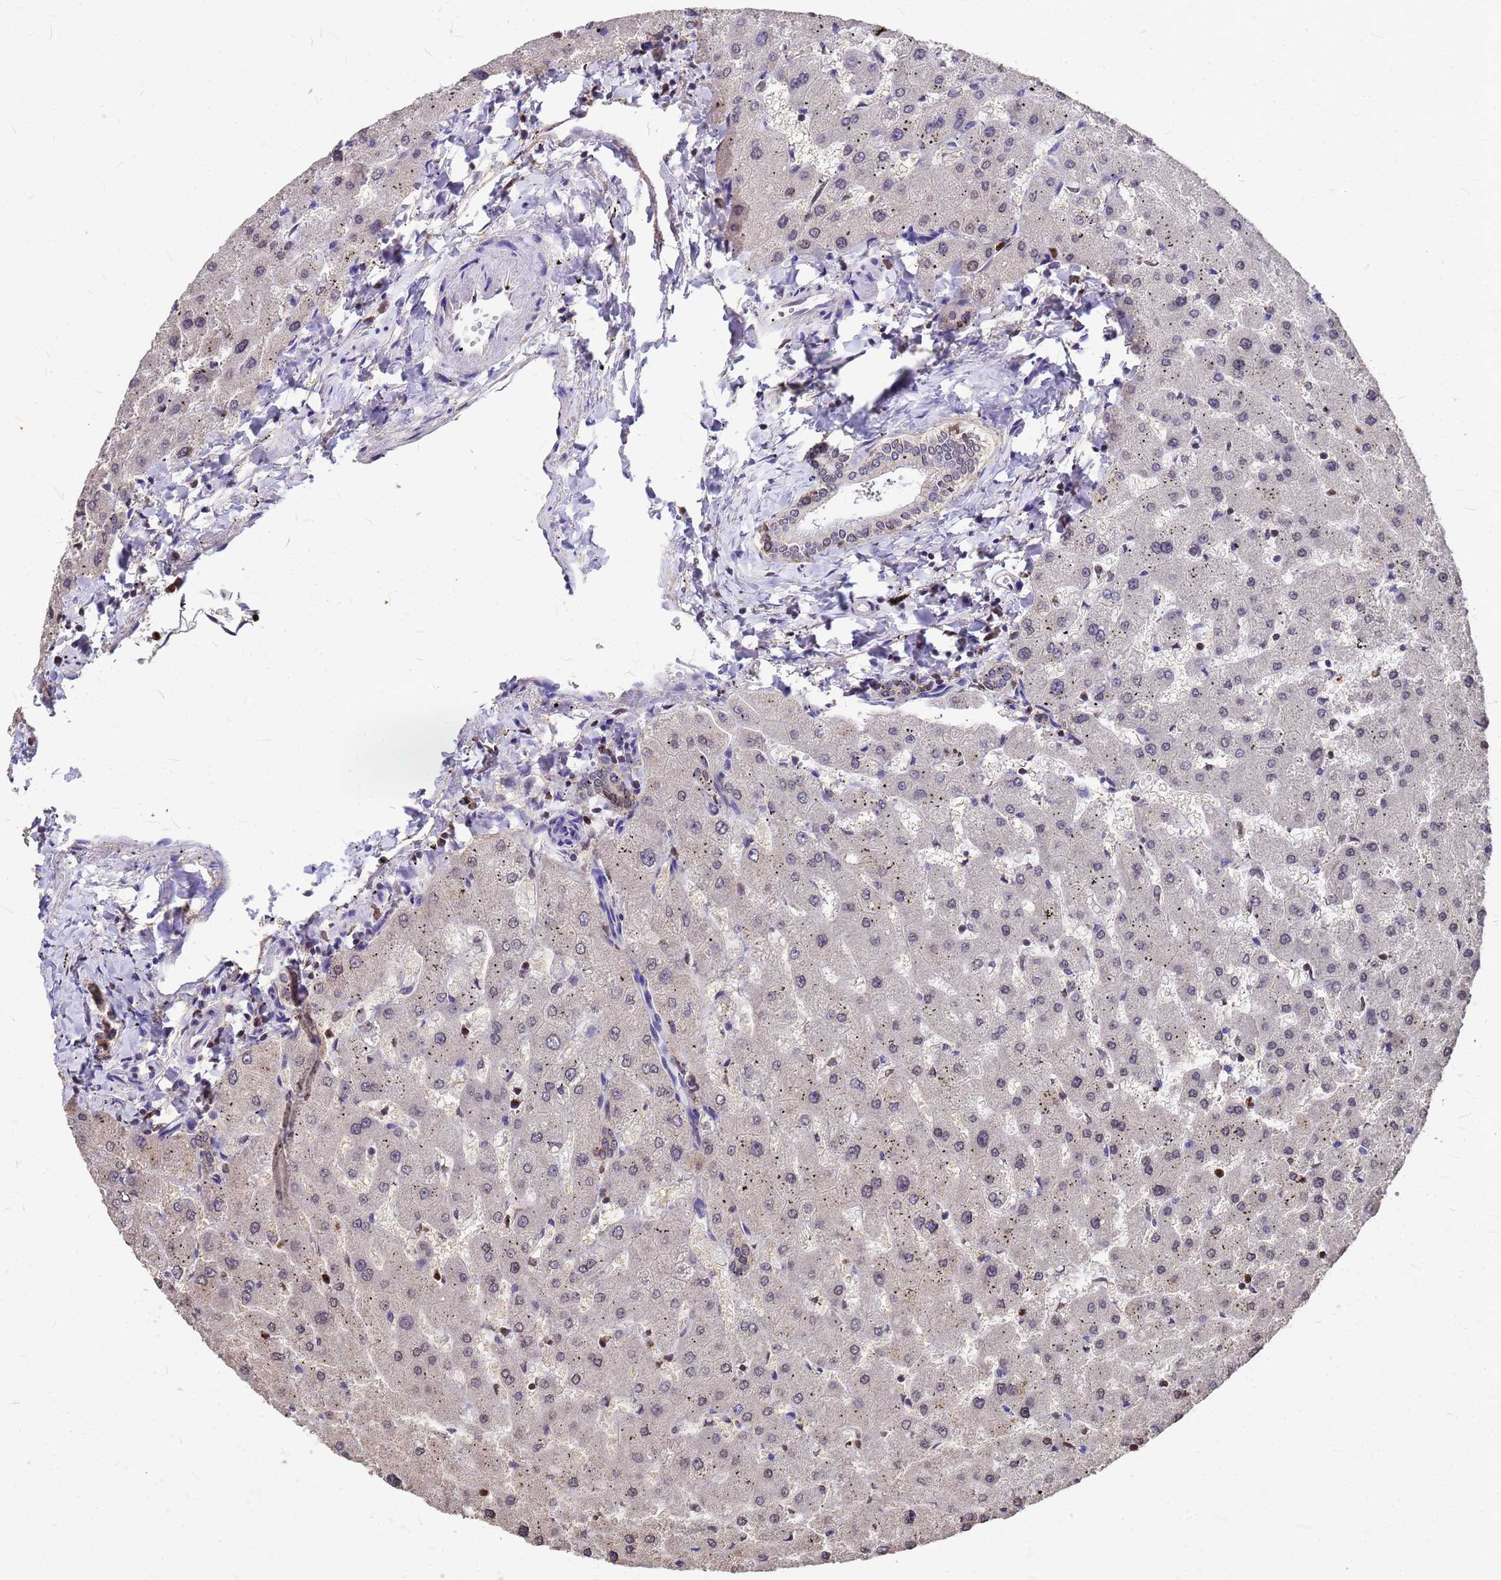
{"staining": {"intensity": "moderate", "quantity": ">75%", "location": "cytoplasmic/membranous"}, "tissue": "liver", "cell_type": "Cholangiocytes", "image_type": "normal", "snomed": [{"axis": "morphology", "description": "Normal tissue, NOS"}, {"axis": "topography", "description": "Liver"}], "caption": "Protein staining by immunohistochemistry (IHC) shows moderate cytoplasmic/membranous positivity in approximately >75% of cholangiocytes in normal liver. Nuclei are stained in blue.", "gene": "C1orf35", "patient": {"sex": "female", "age": 63}}